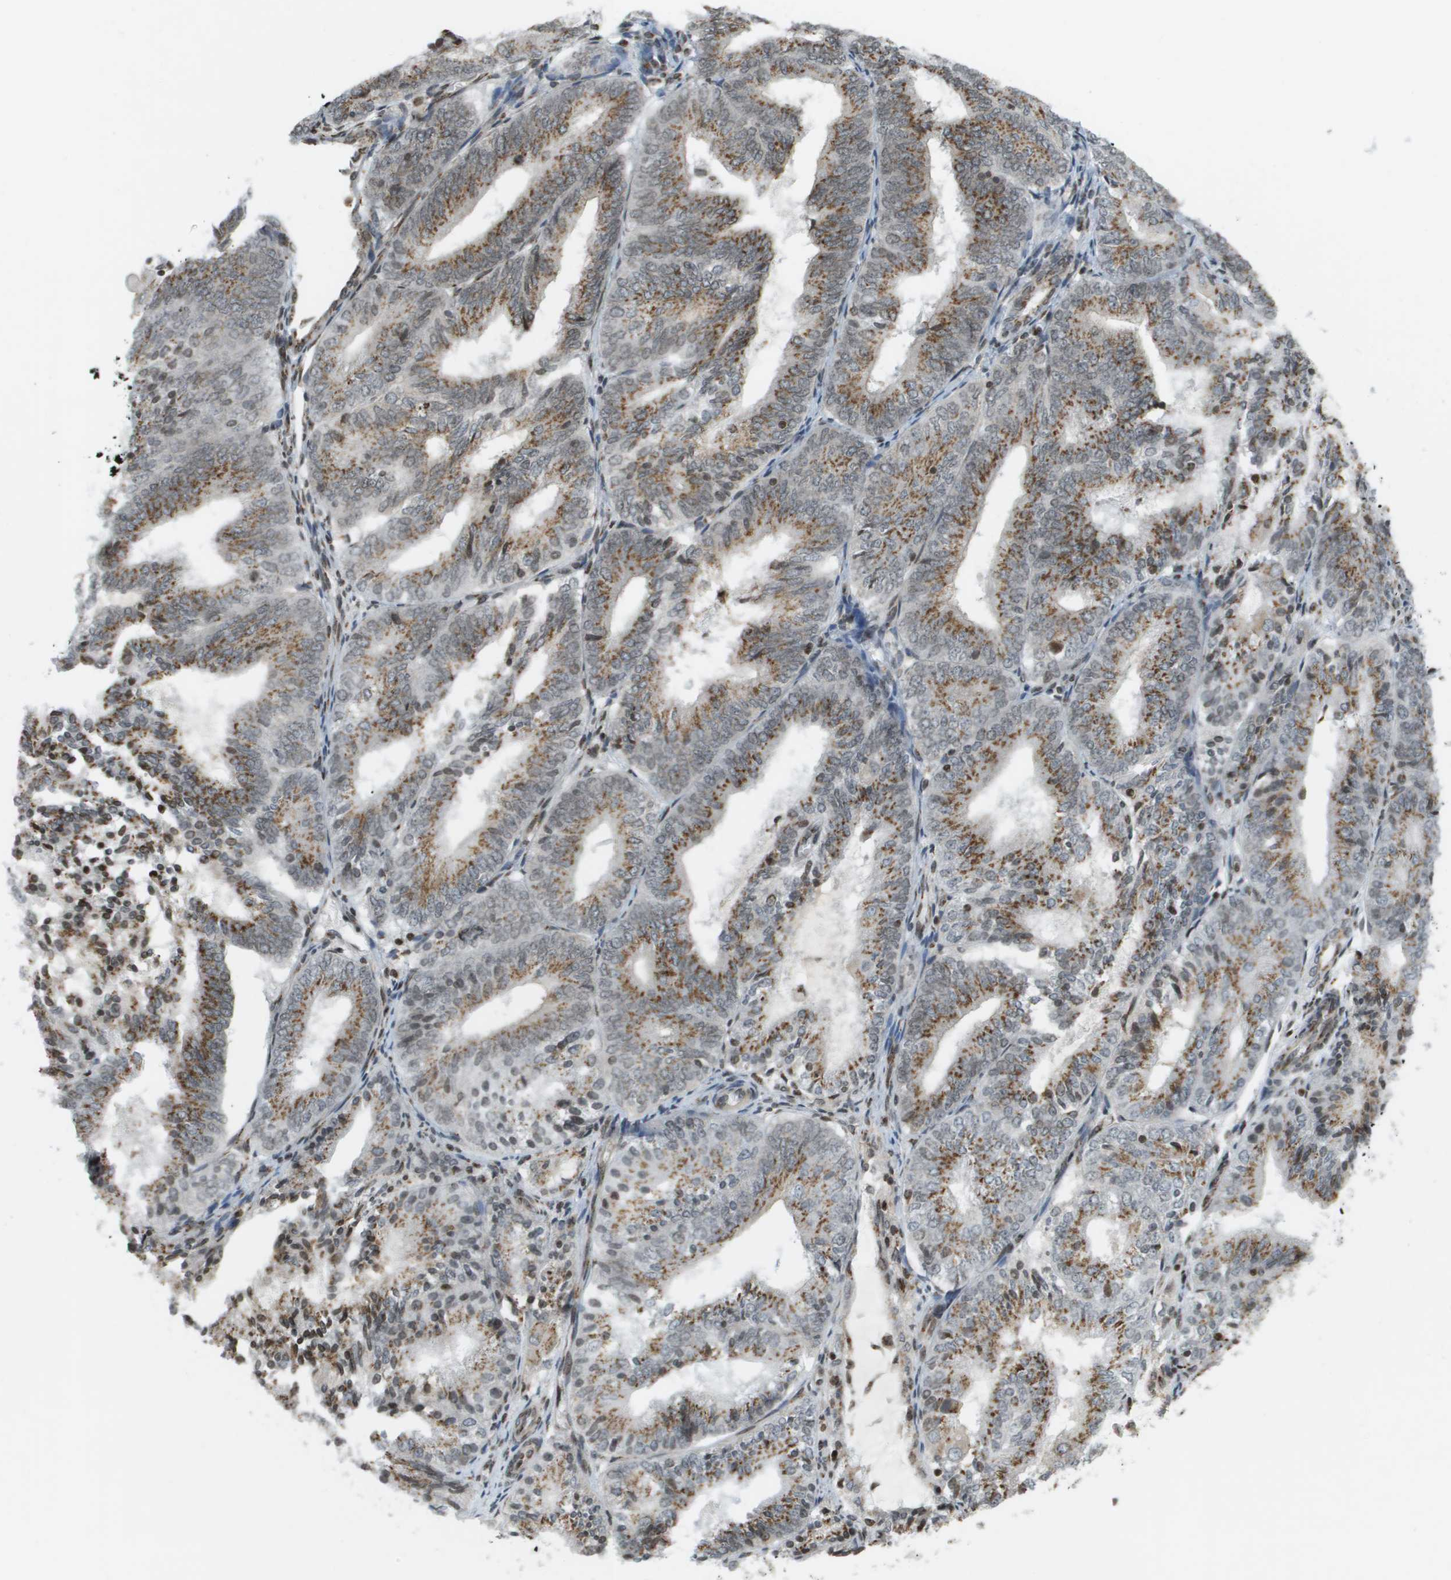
{"staining": {"intensity": "moderate", "quantity": ">75%", "location": "cytoplasmic/membranous"}, "tissue": "endometrial cancer", "cell_type": "Tumor cells", "image_type": "cancer", "snomed": [{"axis": "morphology", "description": "Adenocarcinoma, NOS"}, {"axis": "topography", "description": "Endometrium"}], "caption": "Brown immunohistochemical staining in human adenocarcinoma (endometrial) reveals moderate cytoplasmic/membranous expression in about >75% of tumor cells. (Brightfield microscopy of DAB IHC at high magnification).", "gene": "EVC", "patient": {"sex": "female", "age": 81}}